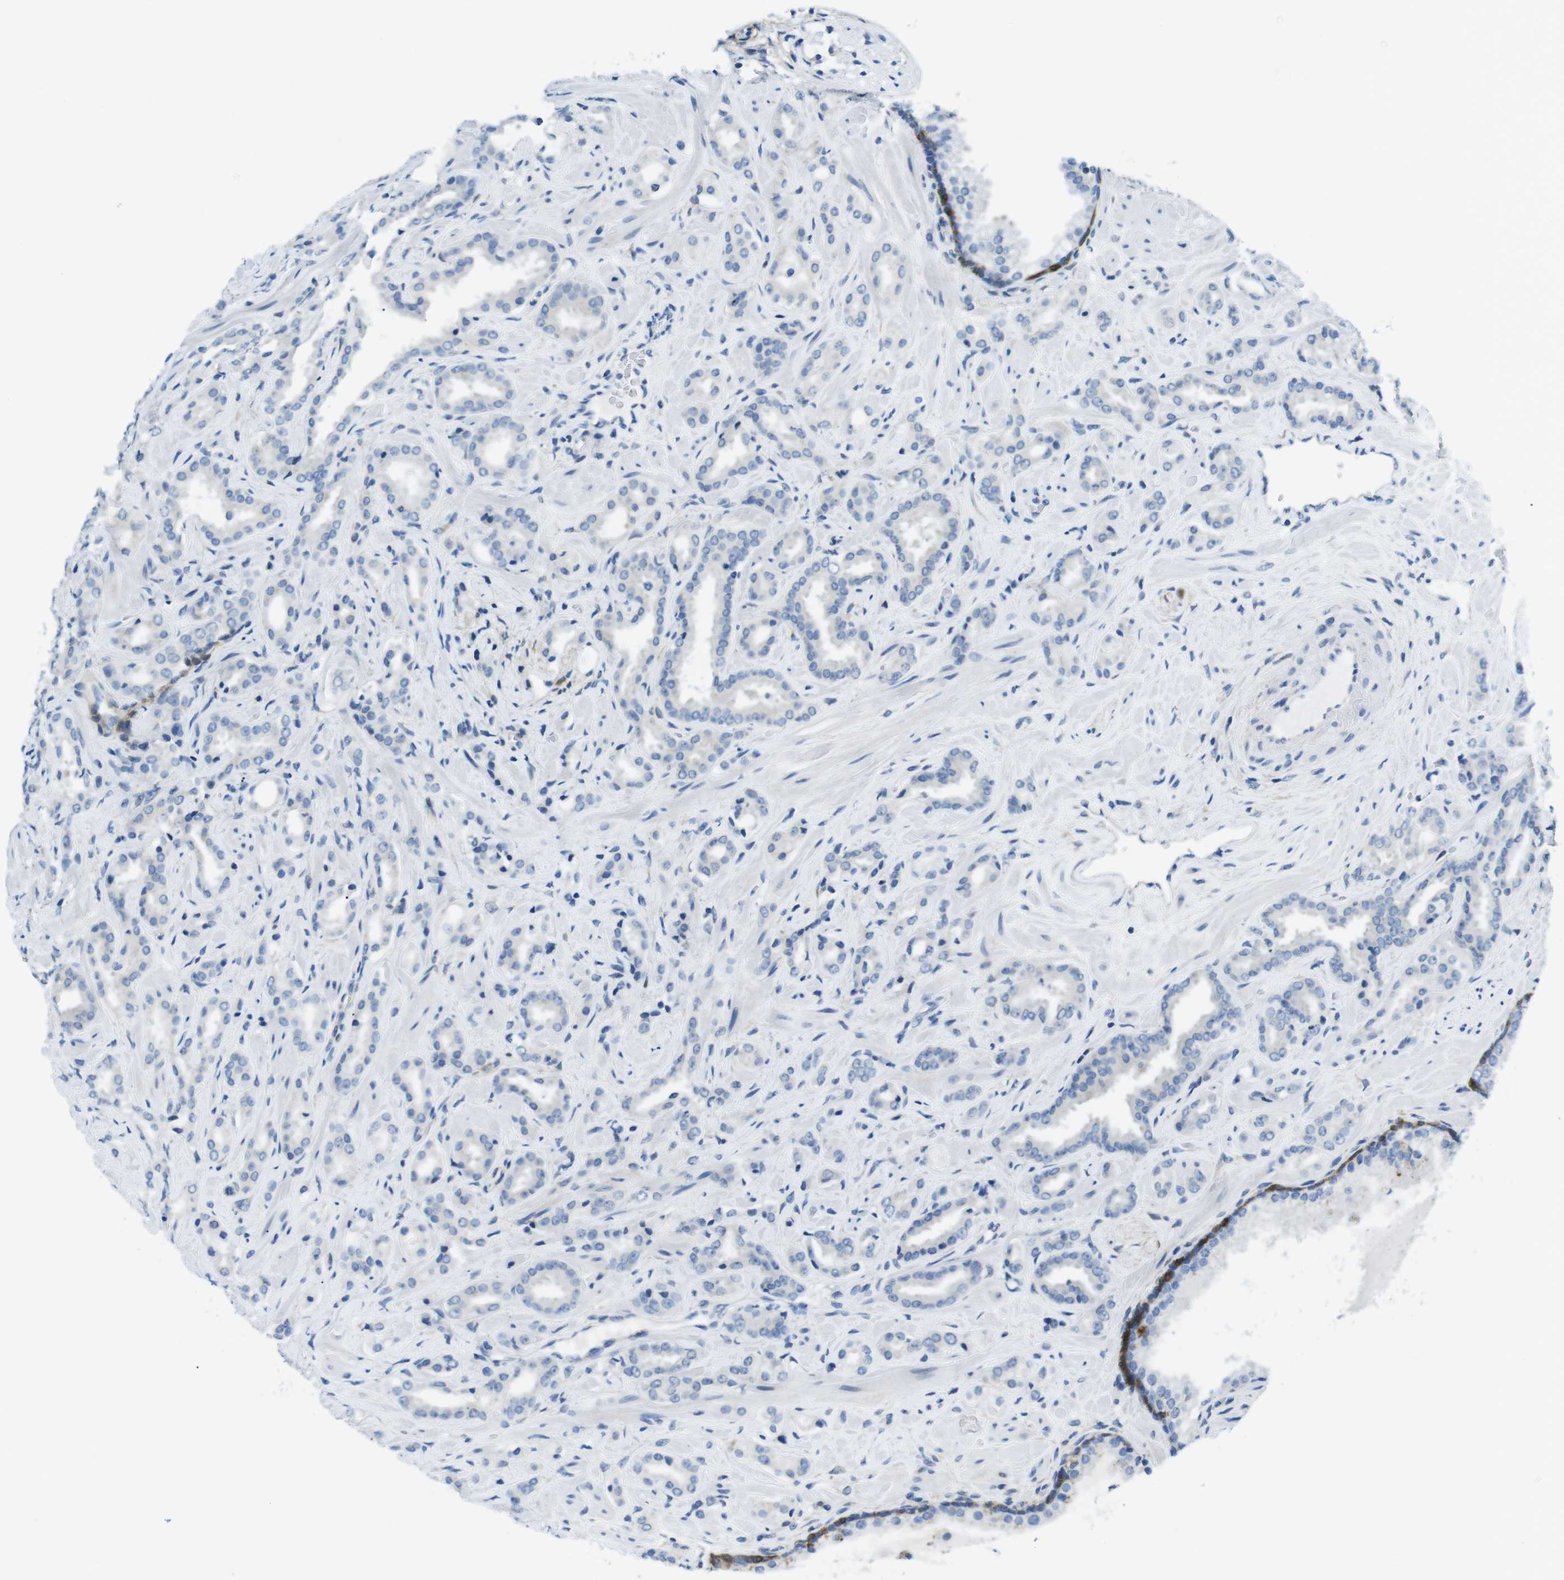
{"staining": {"intensity": "negative", "quantity": "none", "location": "none"}, "tissue": "prostate cancer", "cell_type": "Tumor cells", "image_type": "cancer", "snomed": [{"axis": "morphology", "description": "Adenocarcinoma, High grade"}, {"axis": "topography", "description": "Prostate"}], "caption": "This micrograph is of prostate cancer stained with IHC to label a protein in brown with the nuclei are counter-stained blue. There is no positivity in tumor cells.", "gene": "PHLDA1", "patient": {"sex": "male", "age": 64}}